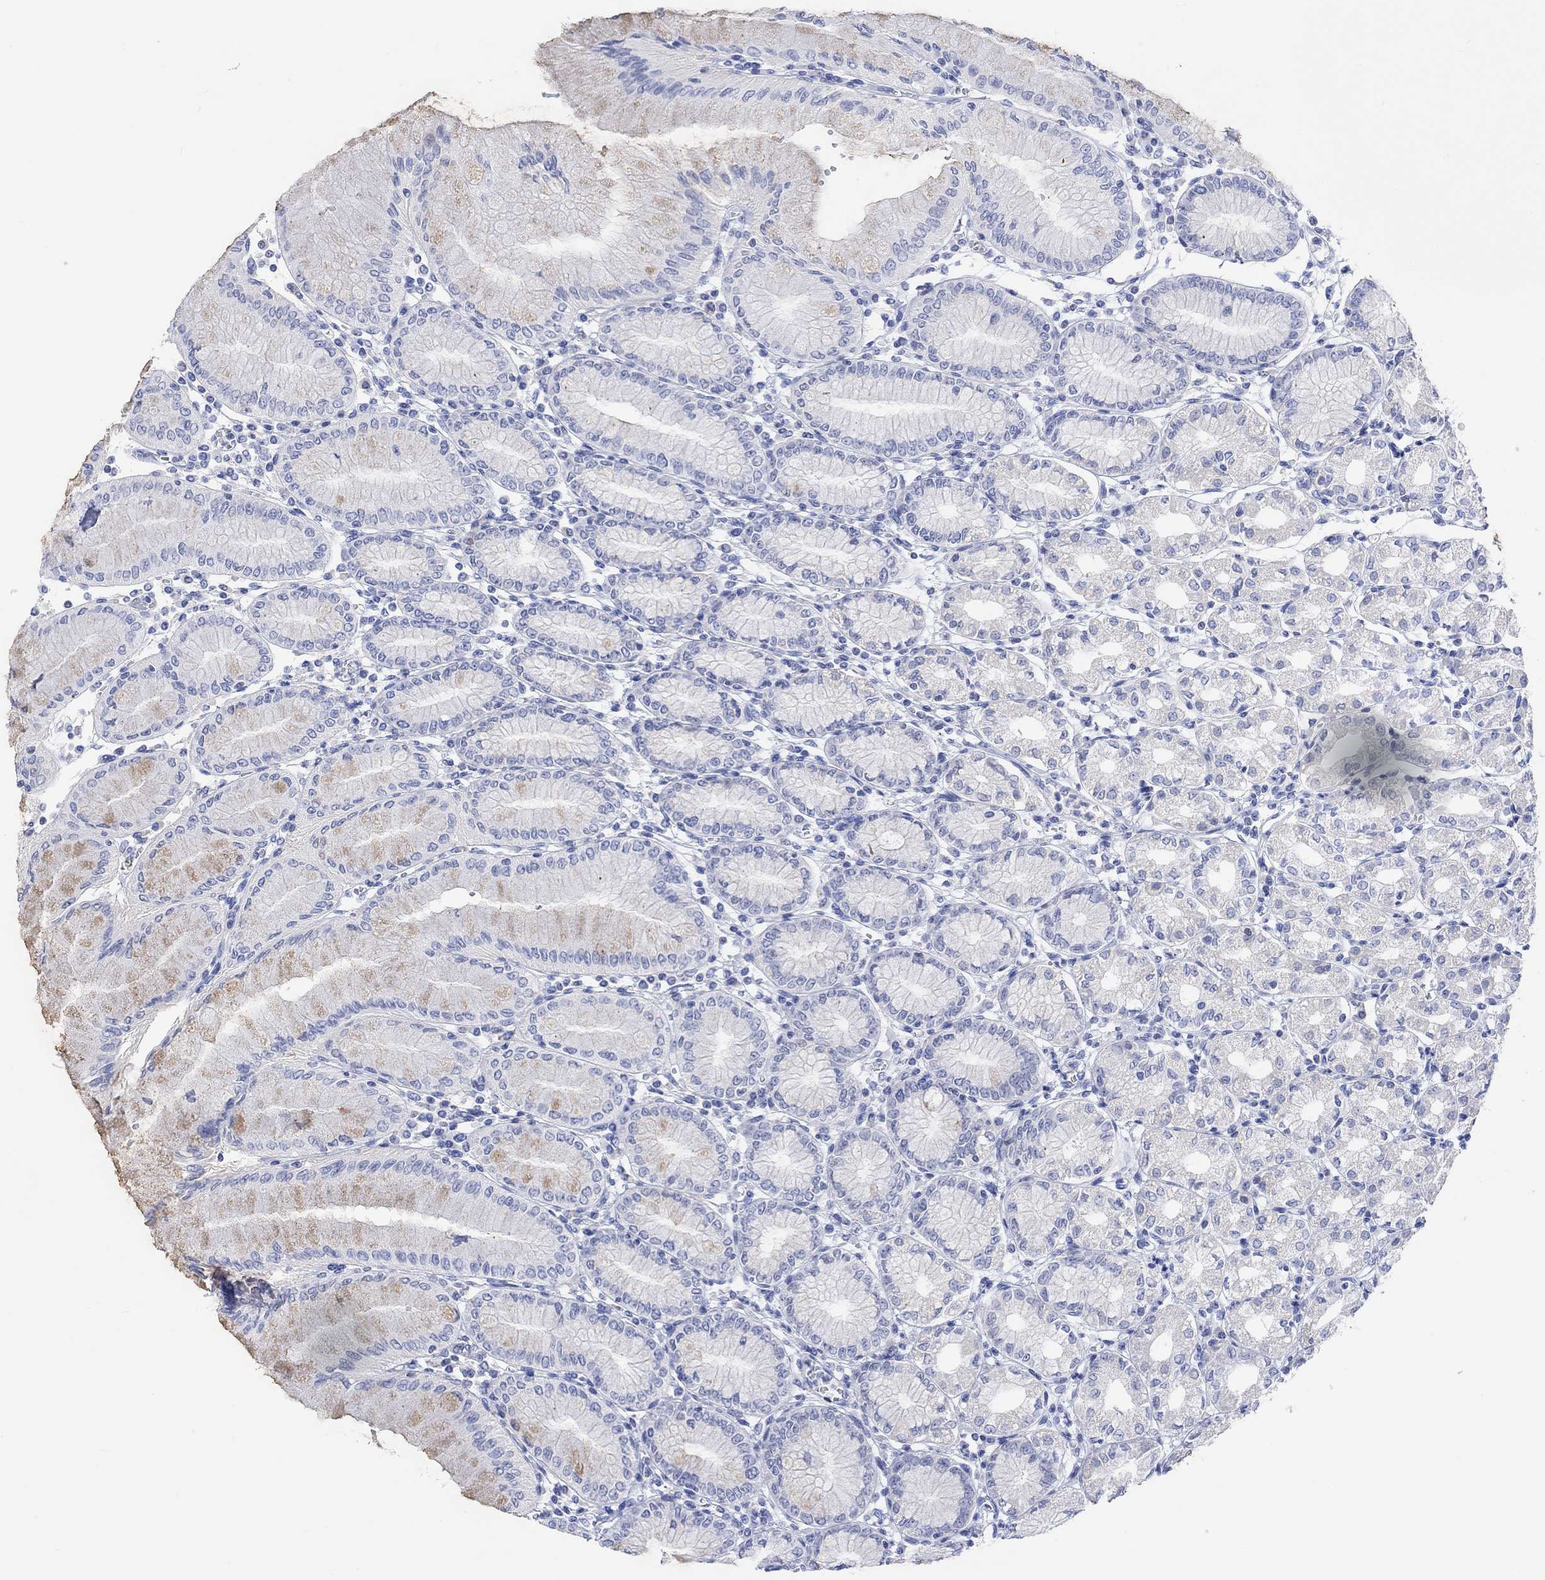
{"staining": {"intensity": "weak", "quantity": "<25%", "location": "cytoplasmic/membranous"}, "tissue": "stomach", "cell_type": "Glandular cells", "image_type": "normal", "snomed": [{"axis": "morphology", "description": "Normal tissue, NOS"}, {"axis": "topography", "description": "Skeletal muscle"}, {"axis": "topography", "description": "Stomach"}], "caption": "Stomach was stained to show a protein in brown. There is no significant expression in glandular cells. (DAB (3,3'-diaminobenzidine) immunohistochemistry with hematoxylin counter stain).", "gene": "CALCA", "patient": {"sex": "female", "age": 57}}